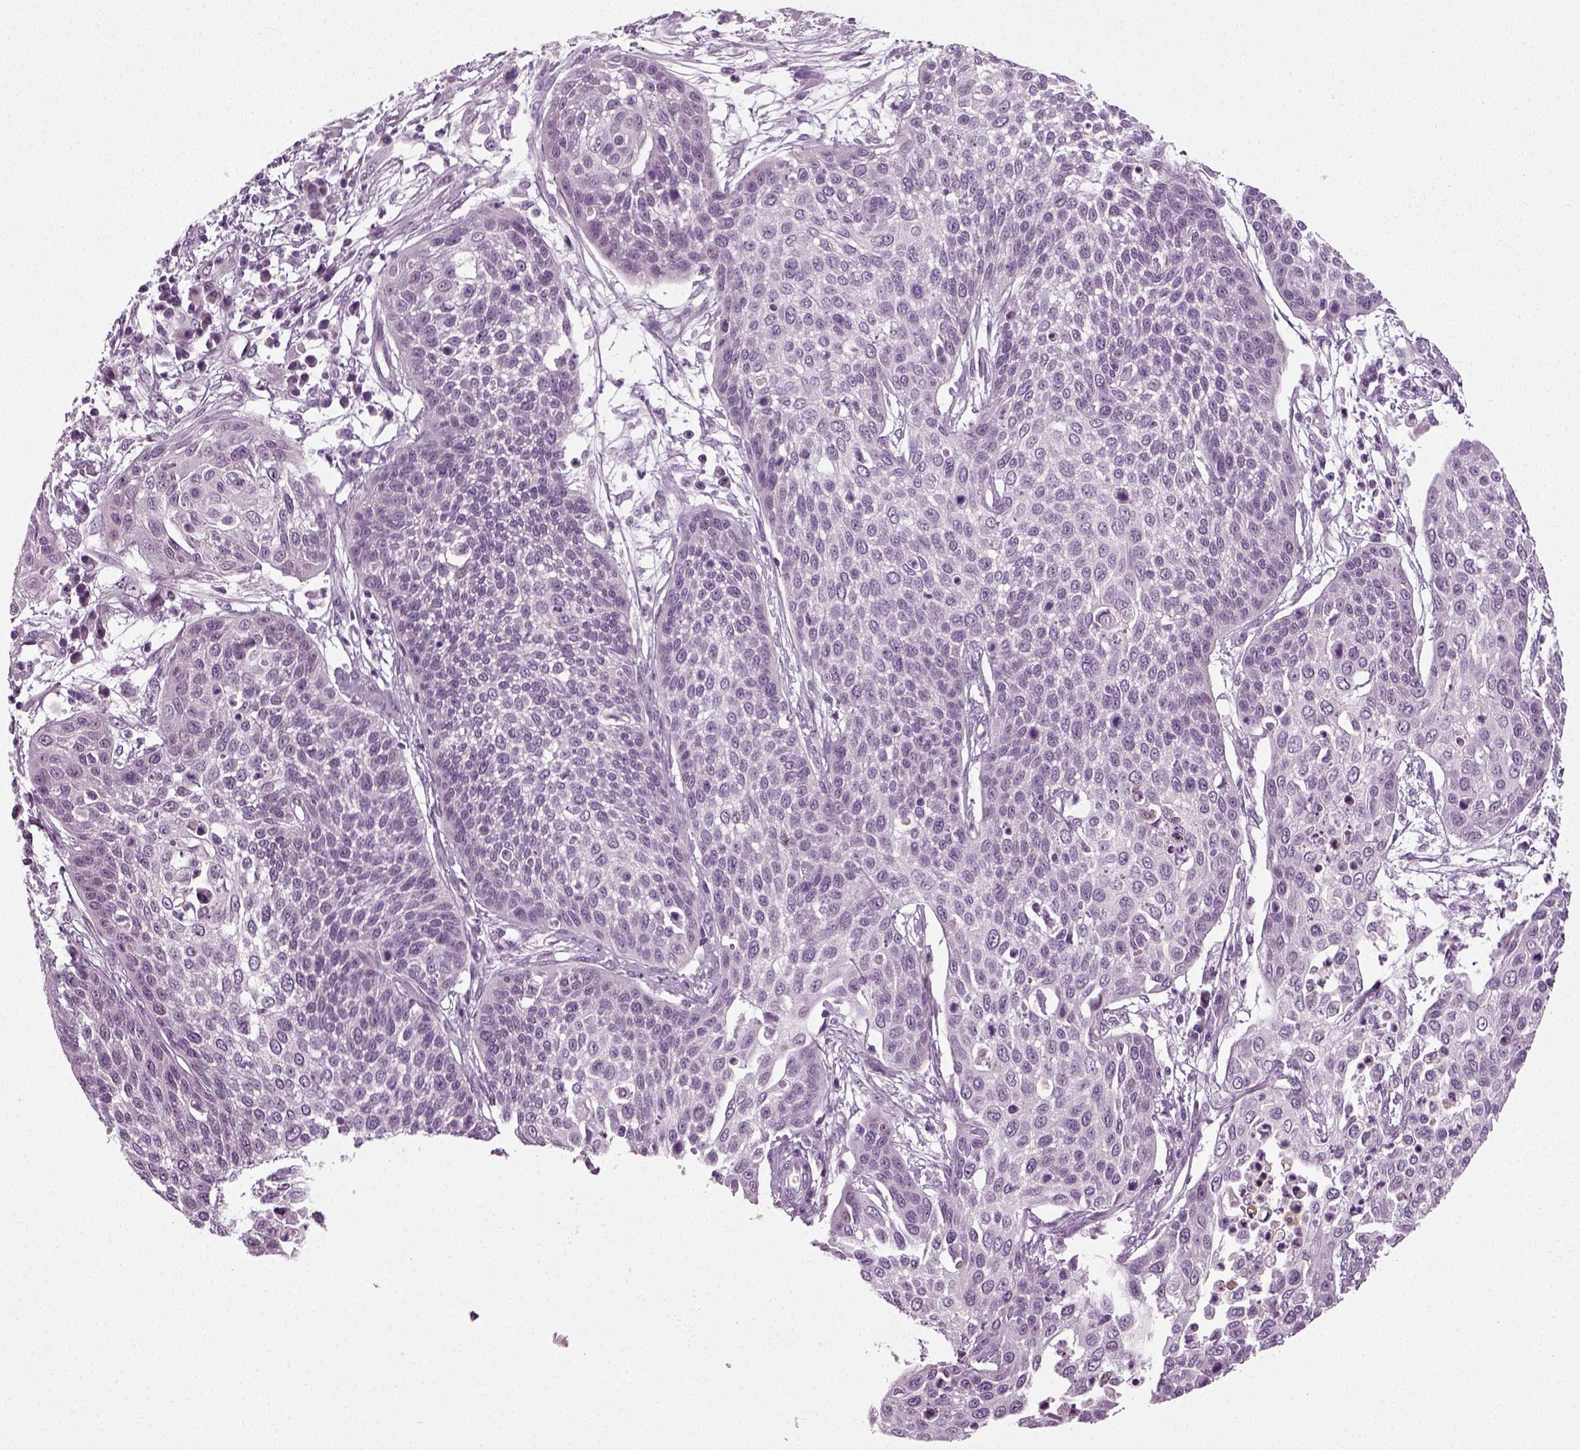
{"staining": {"intensity": "negative", "quantity": "none", "location": "none"}, "tissue": "cervical cancer", "cell_type": "Tumor cells", "image_type": "cancer", "snomed": [{"axis": "morphology", "description": "Squamous cell carcinoma, NOS"}, {"axis": "topography", "description": "Cervix"}], "caption": "A micrograph of cervical cancer stained for a protein reveals no brown staining in tumor cells.", "gene": "SCG5", "patient": {"sex": "female", "age": 34}}